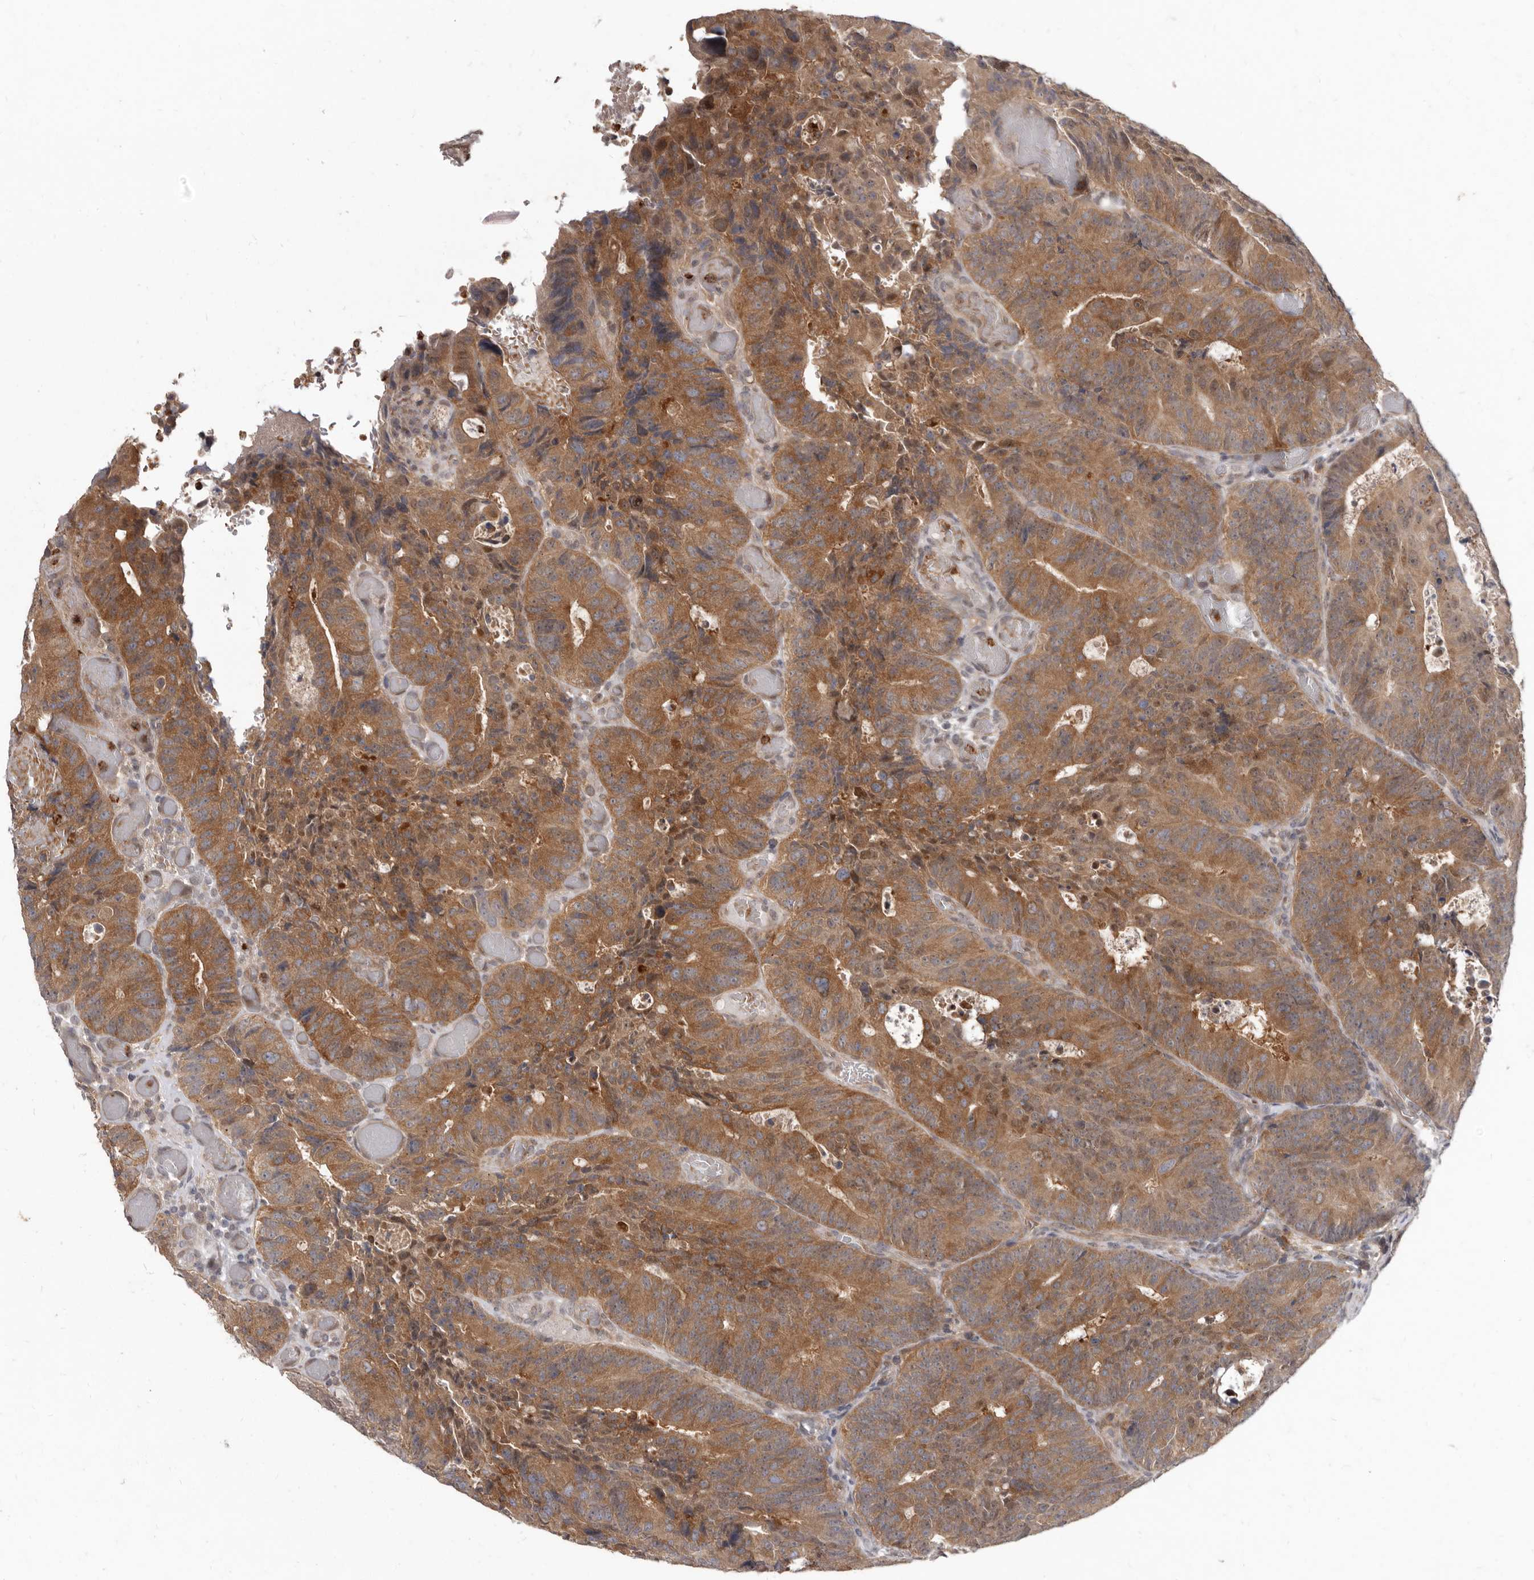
{"staining": {"intensity": "moderate", "quantity": ">75%", "location": "cytoplasmic/membranous,nuclear"}, "tissue": "colorectal cancer", "cell_type": "Tumor cells", "image_type": "cancer", "snomed": [{"axis": "morphology", "description": "Adenocarcinoma, NOS"}, {"axis": "topography", "description": "Colon"}], "caption": "Moderate cytoplasmic/membranous and nuclear protein positivity is seen in approximately >75% of tumor cells in adenocarcinoma (colorectal).", "gene": "ACLY", "patient": {"sex": "male", "age": 87}}